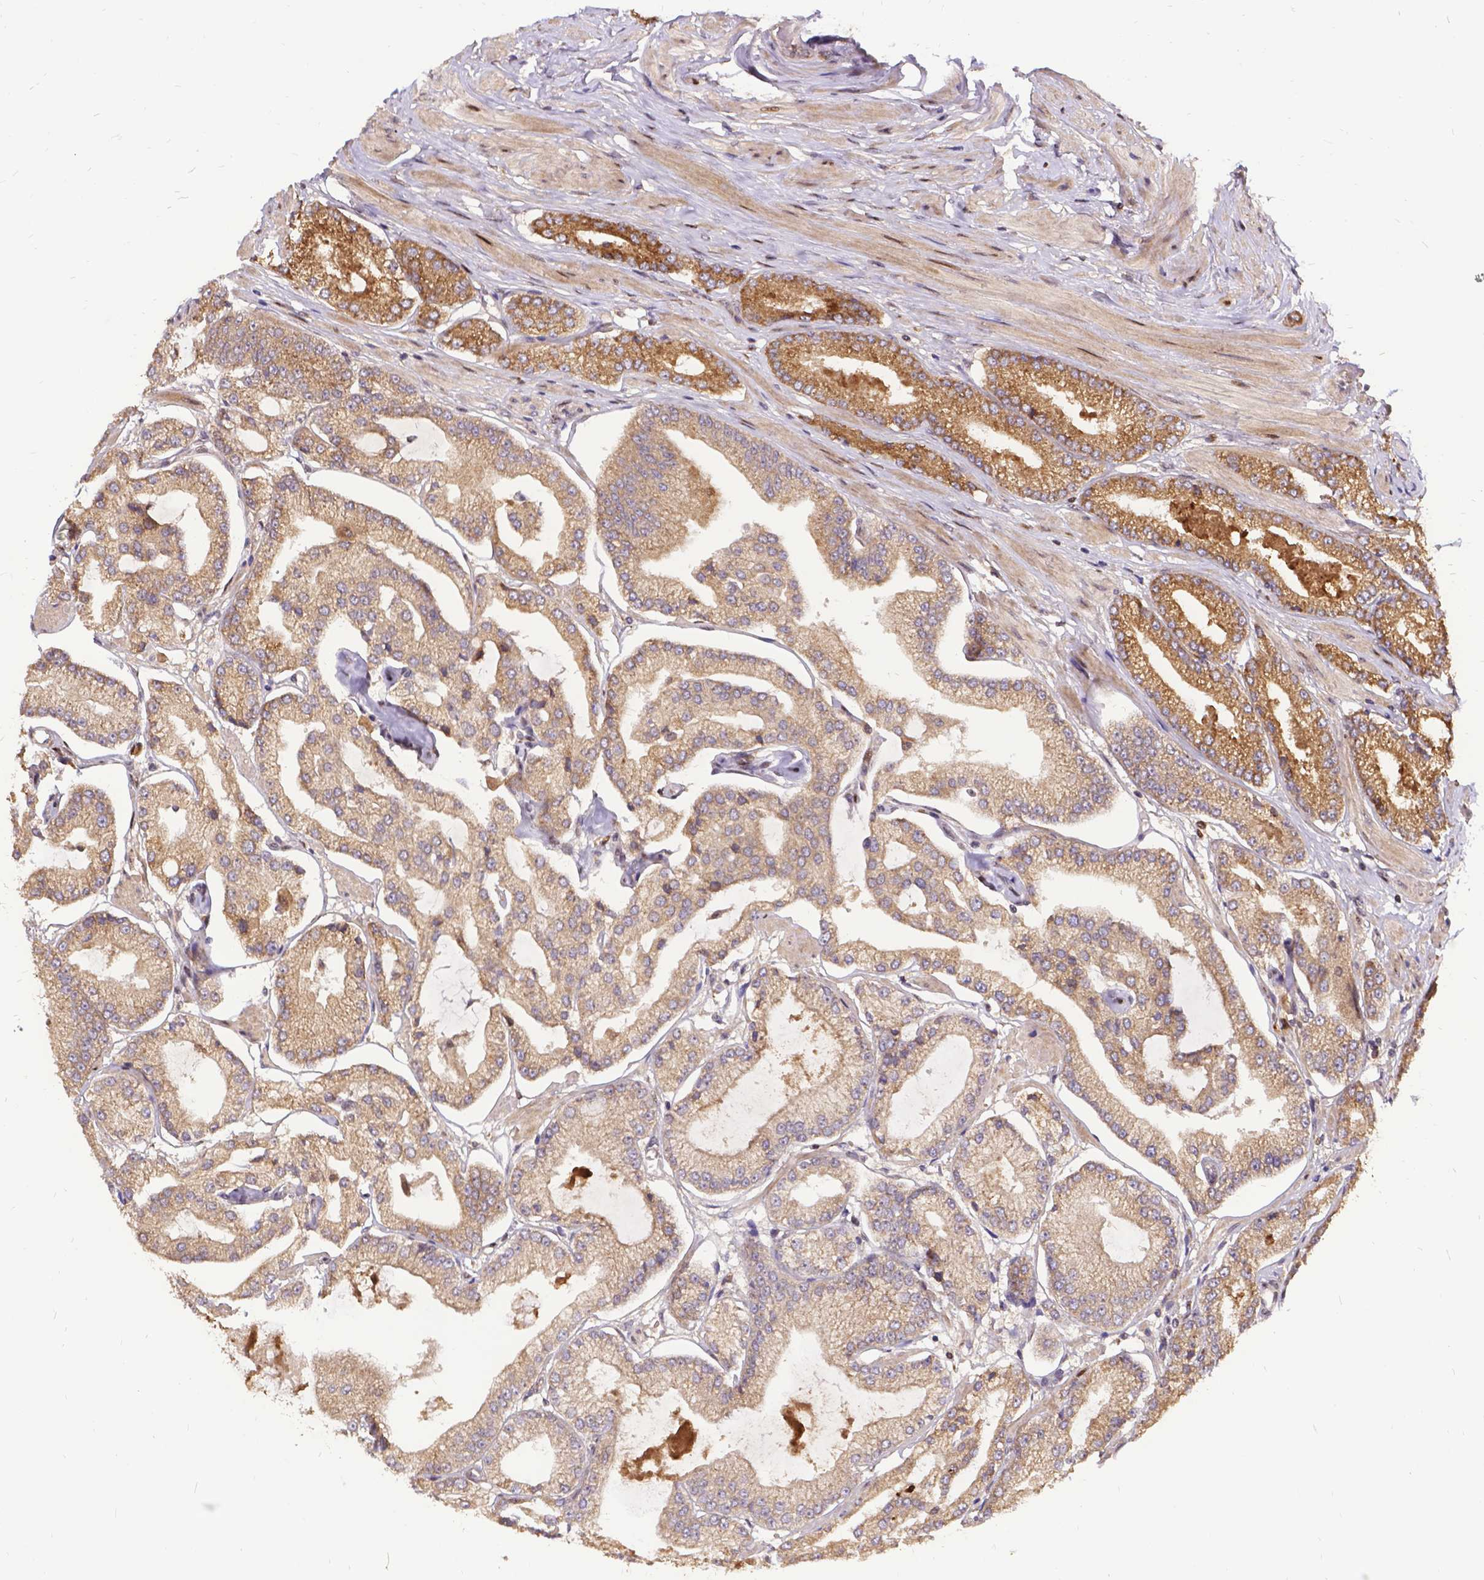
{"staining": {"intensity": "strong", "quantity": "<25%", "location": "cytoplasmic/membranous"}, "tissue": "prostate cancer", "cell_type": "Tumor cells", "image_type": "cancer", "snomed": [{"axis": "morphology", "description": "Adenocarcinoma, Low grade"}, {"axis": "topography", "description": "Prostate"}], "caption": "Immunohistochemistry (IHC) (DAB) staining of prostate cancer (low-grade adenocarcinoma) shows strong cytoplasmic/membranous protein staining in about <25% of tumor cells. The protein is shown in brown color, while the nuclei are stained blue.", "gene": "DENND6A", "patient": {"sex": "male", "age": 55}}